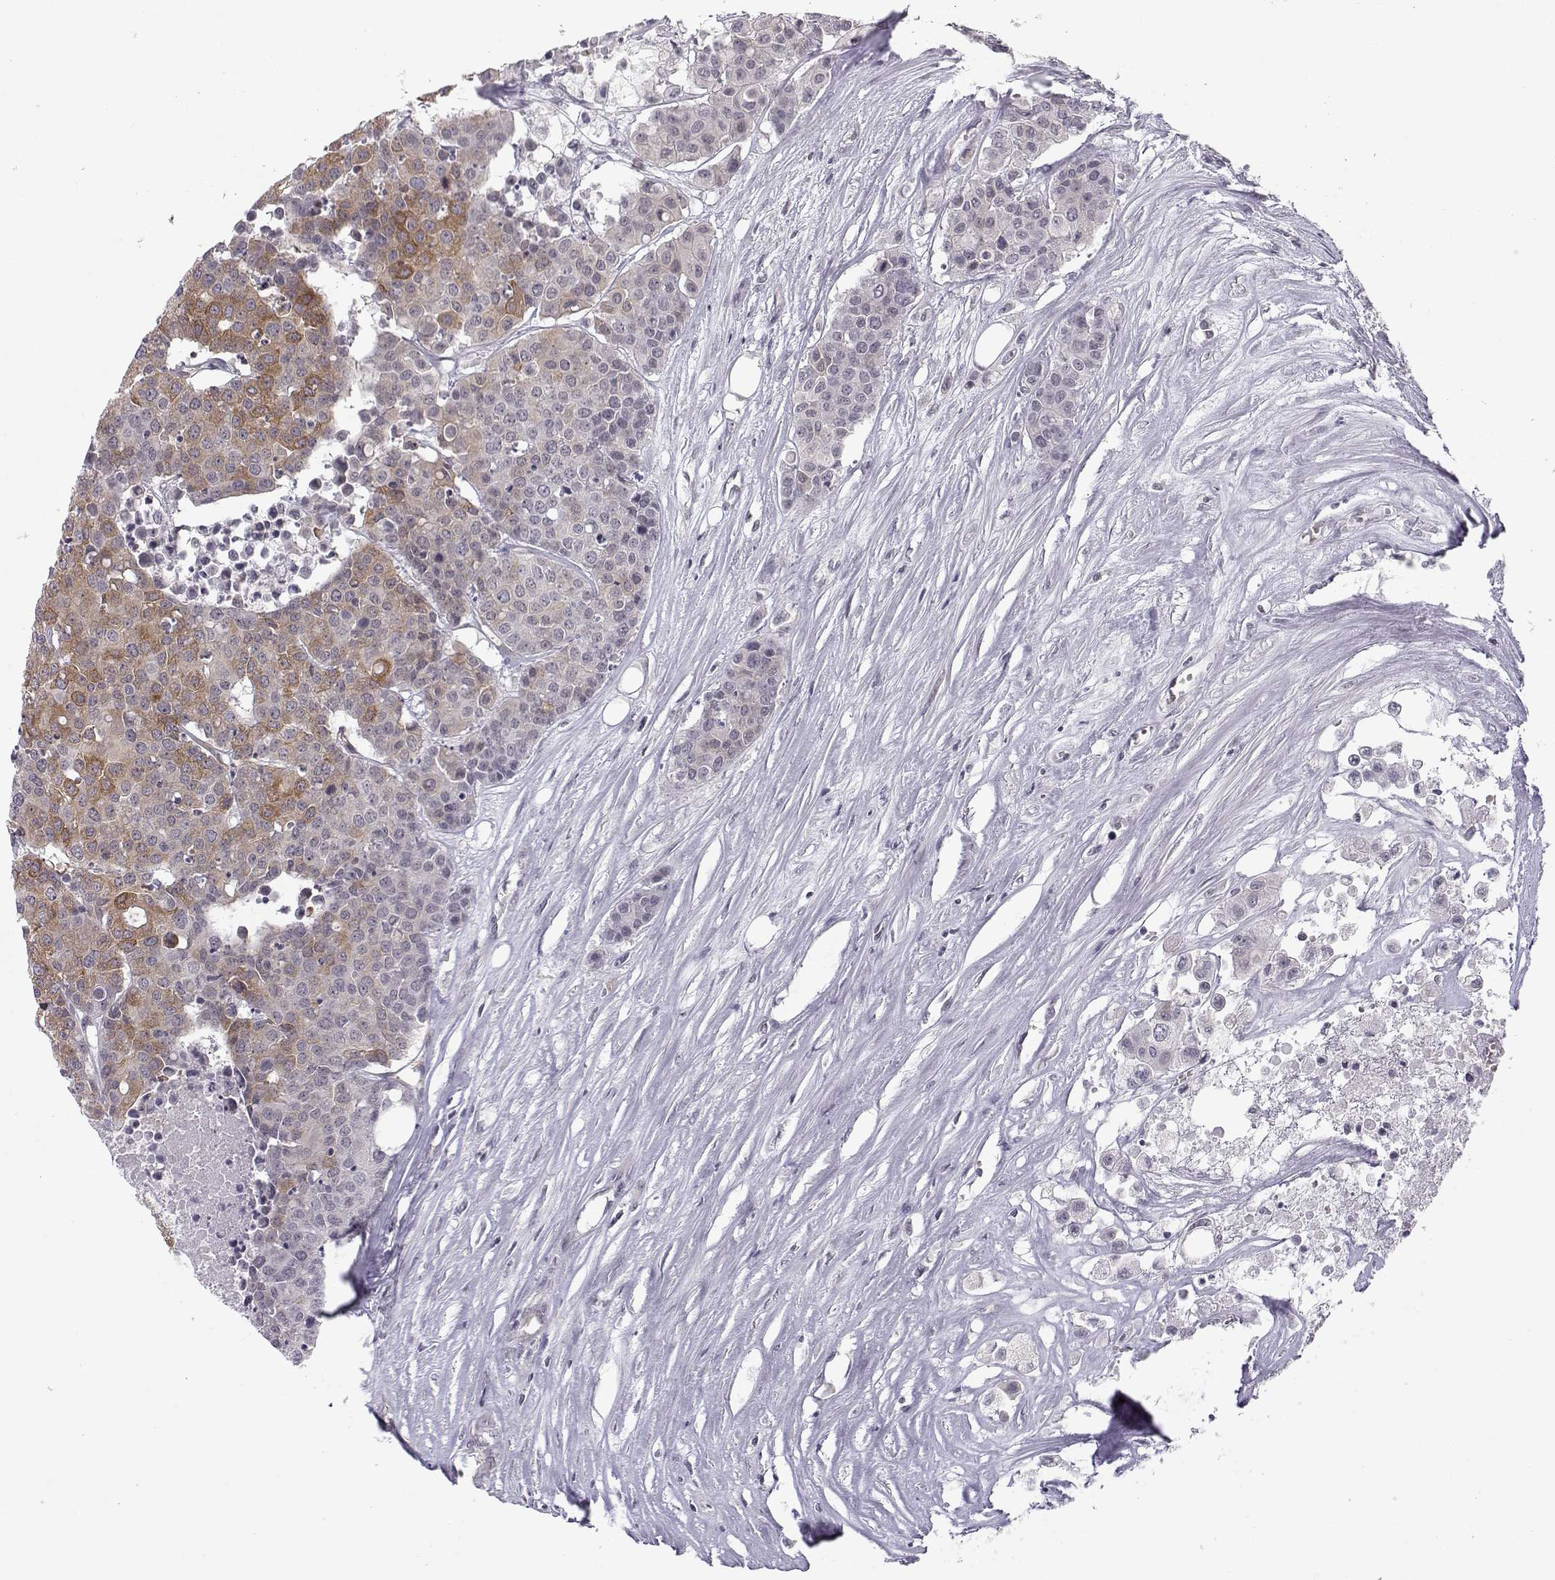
{"staining": {"intensity": "moderate", "quantity": "25%-75%", "location": "cytoplasmic/membranous"}, "tissue": "carcinoid", "cell_type": "Tumor cells", "image_type": "cancer", "snomed": [{"axis": "morphology", "description": "Carcinoid, malignant, NOS"}, {"axis": "topography", "description": "Colon"}], "caption": "High-magnification brightfield microscopy of carcinoid (malignant) stained with DAB (brown) and counterstained with hematoxylin (blue). tumor cells exhibit moderate cytoplasmic/membranous expression is present in approximately25%-75% of cells. (DAB IHC, brown staining for protein, blue staining for nuclei).", "gene": "KIF13B", "patient": {"sex": "male", "age": 81}}